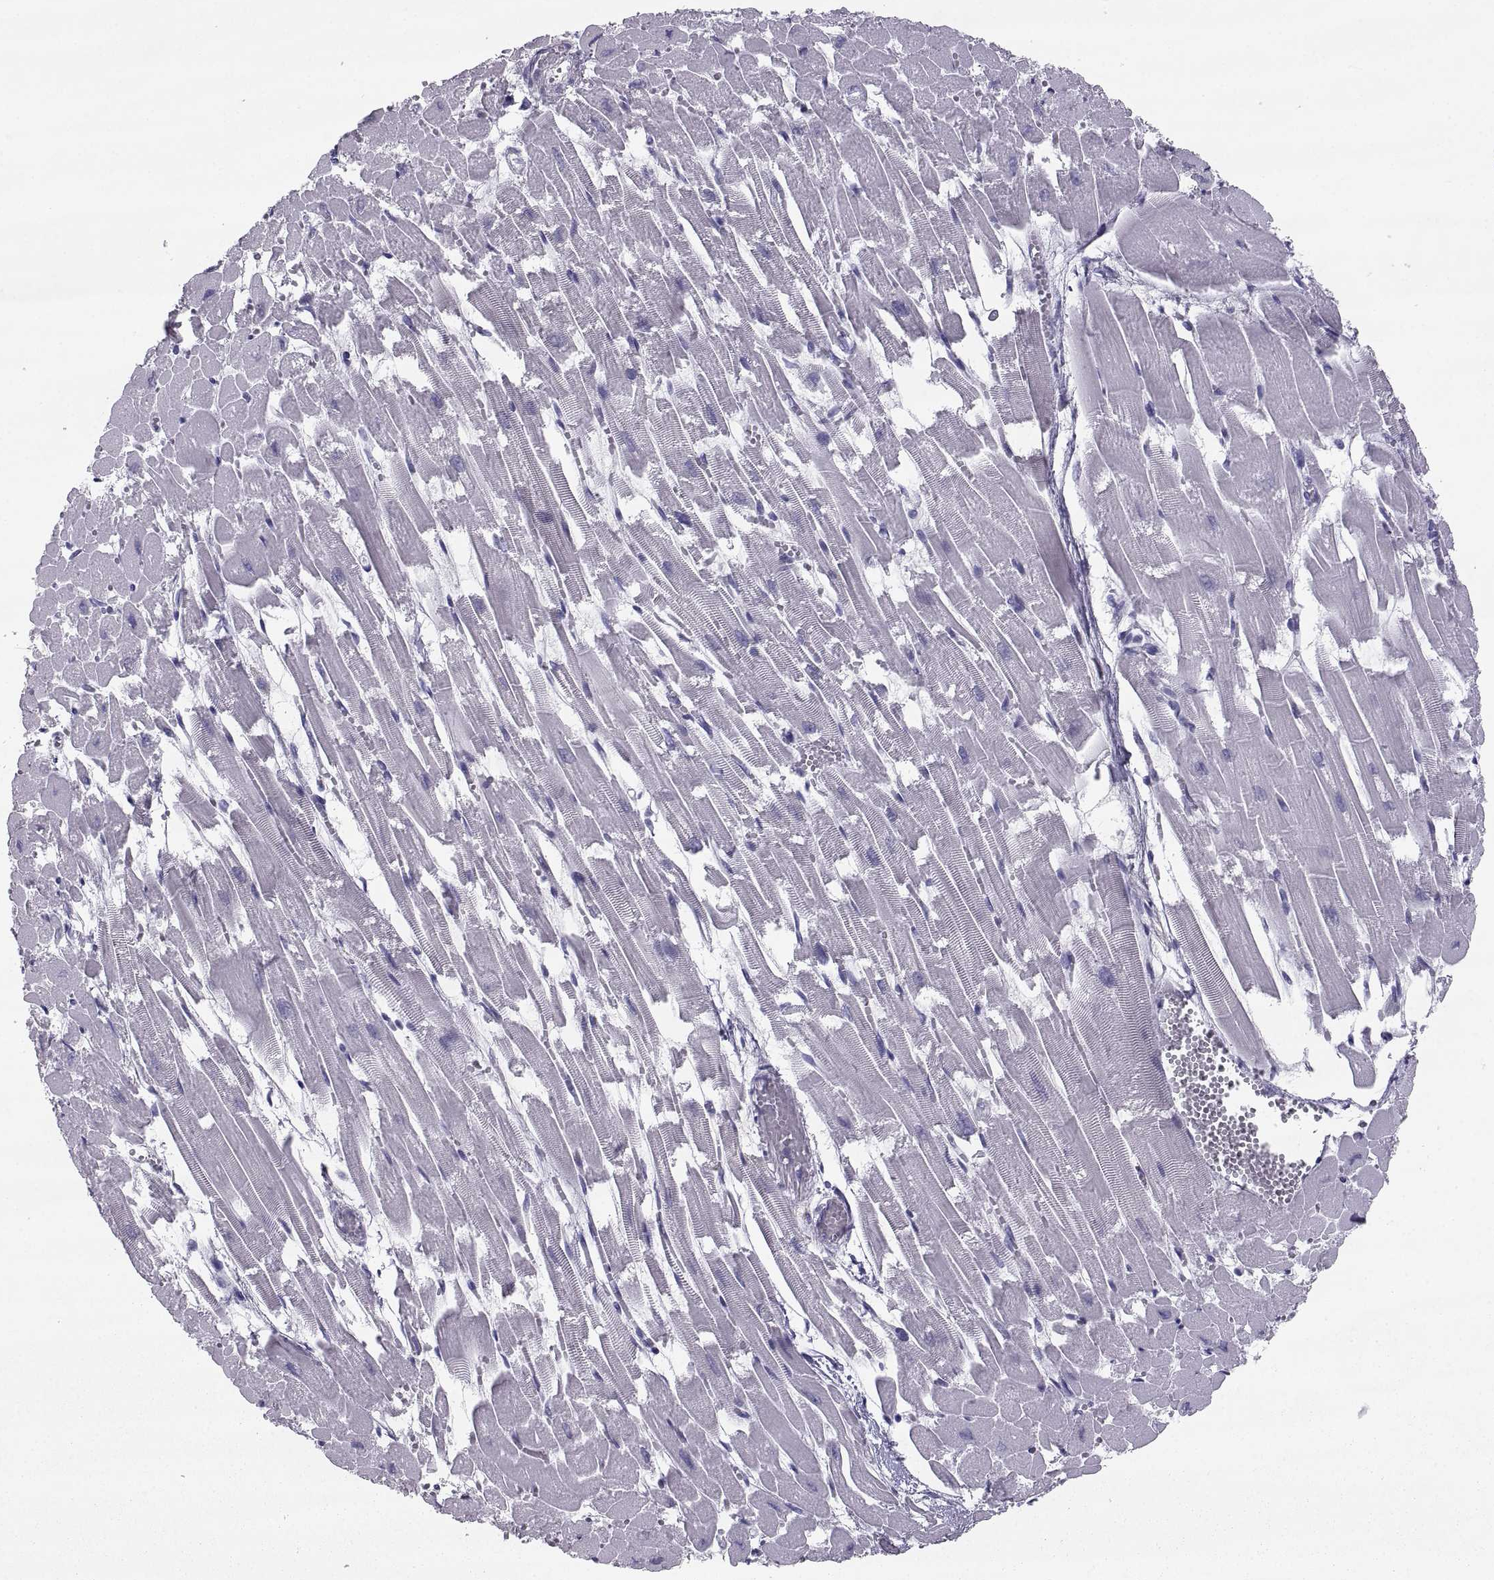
{"staining": {"intensity": "negative", "quantity": "none", "location": "none"}, "tissue": "heart muscle", "cell_type": "Cardiomyocytes", "image_type": "normal", "snomed": [{"axis": "morphology", "description": "Normal tissue, NOS"}, {"axis": "topography", "description": "Heart"}], "caption": "A micrograph of human heart muscle is negative for staining in cardiomyocytes.", "gene": "PCSK1N", "patient": {"sex": "female", "age": 52}}